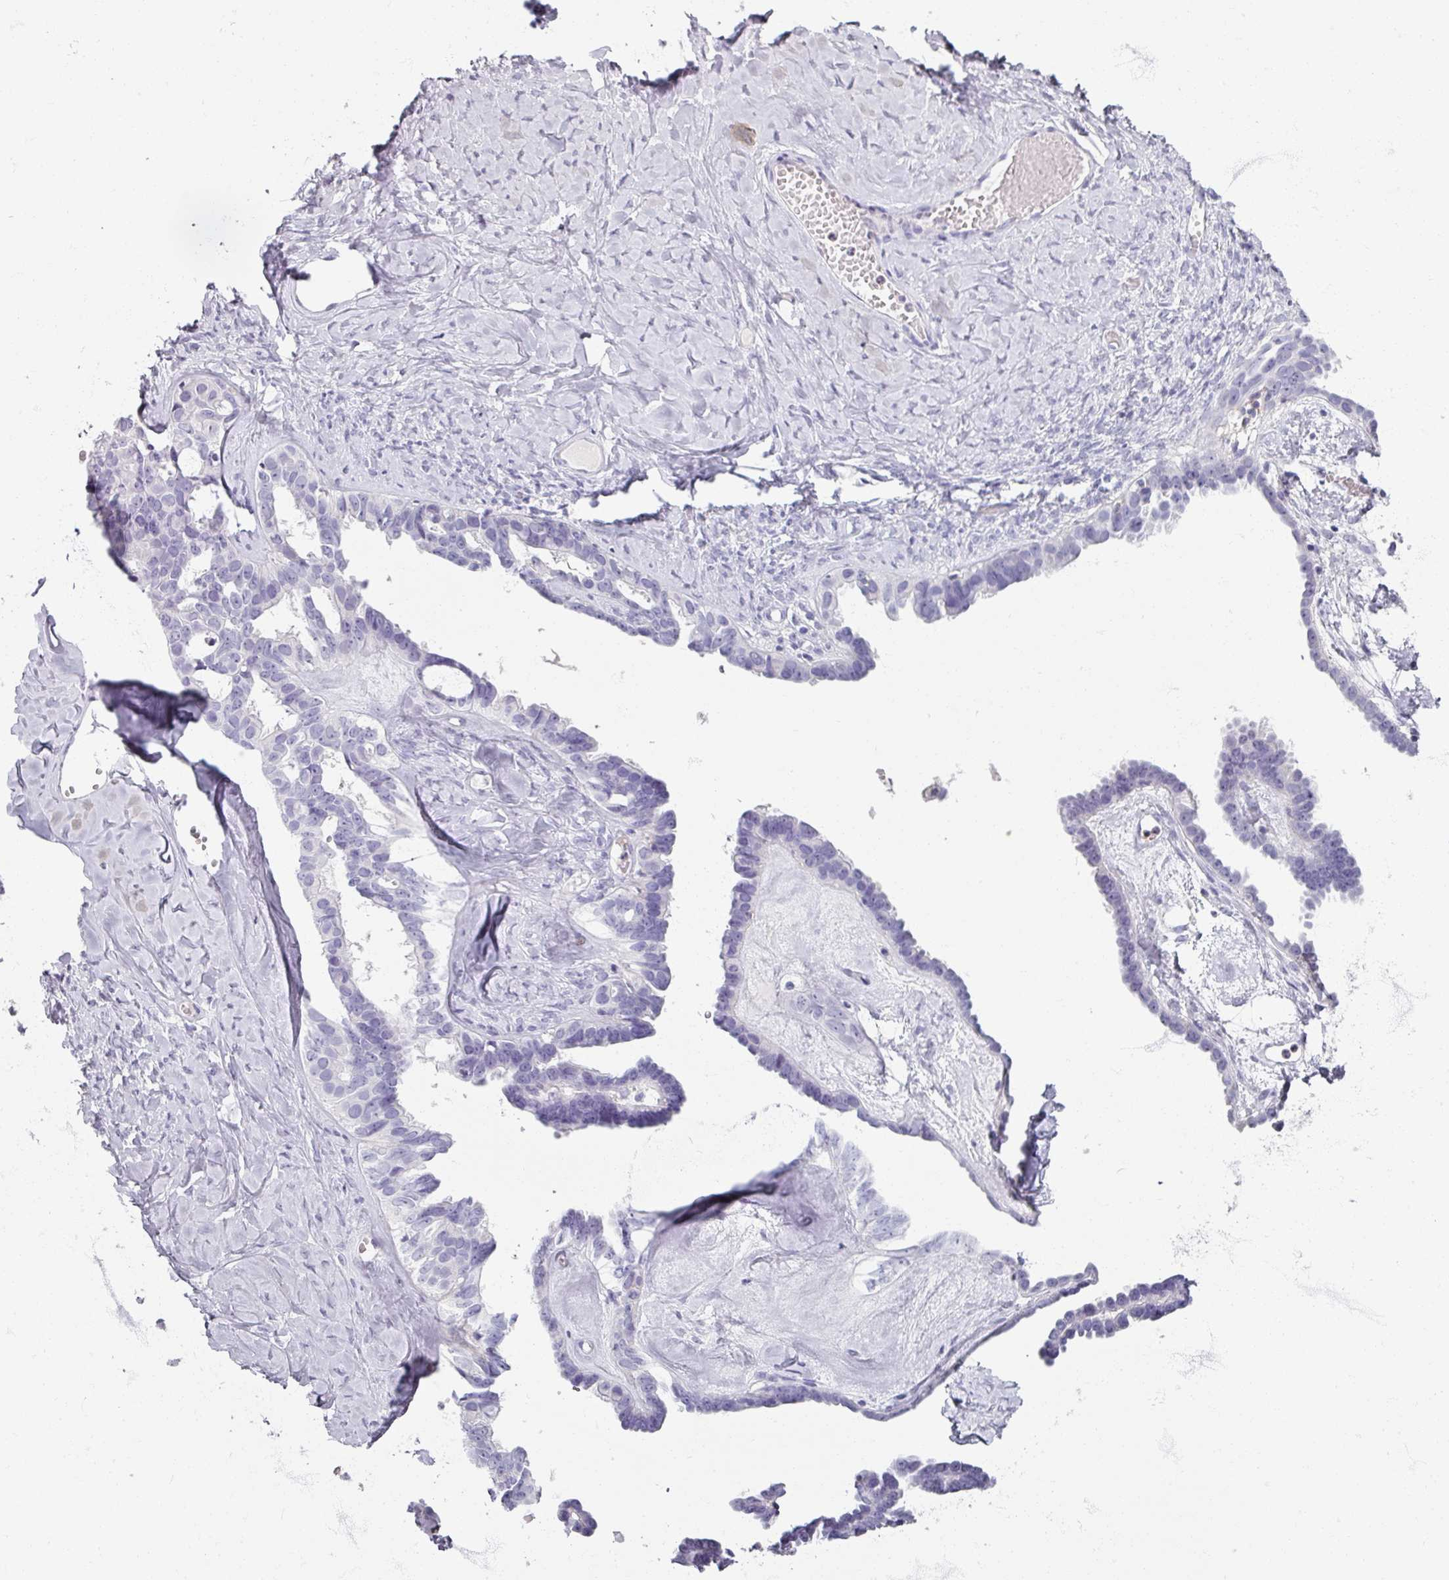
{"staining": {"intensity": "negative", "quantity": "none", "location": "none"}, "tissue": "ovarian cancer", "cell_type": "Tumor cells", "image_type": "cancer", "snomed": [{"axis": "morphology", "description": "Cystadenocarcinoma, serous, NOS"}, {"axis": "topography", "description": "Ovary"}], "caption": "Ovarian cancer was stained to show a protein in brown. There is no significant positivity in tumor cells. (Immunohistochemistry (ihc), brightfield microscopy, high magnification).", "gene": "PTPRC", "patient": {"sex": "female", "age": 69}}